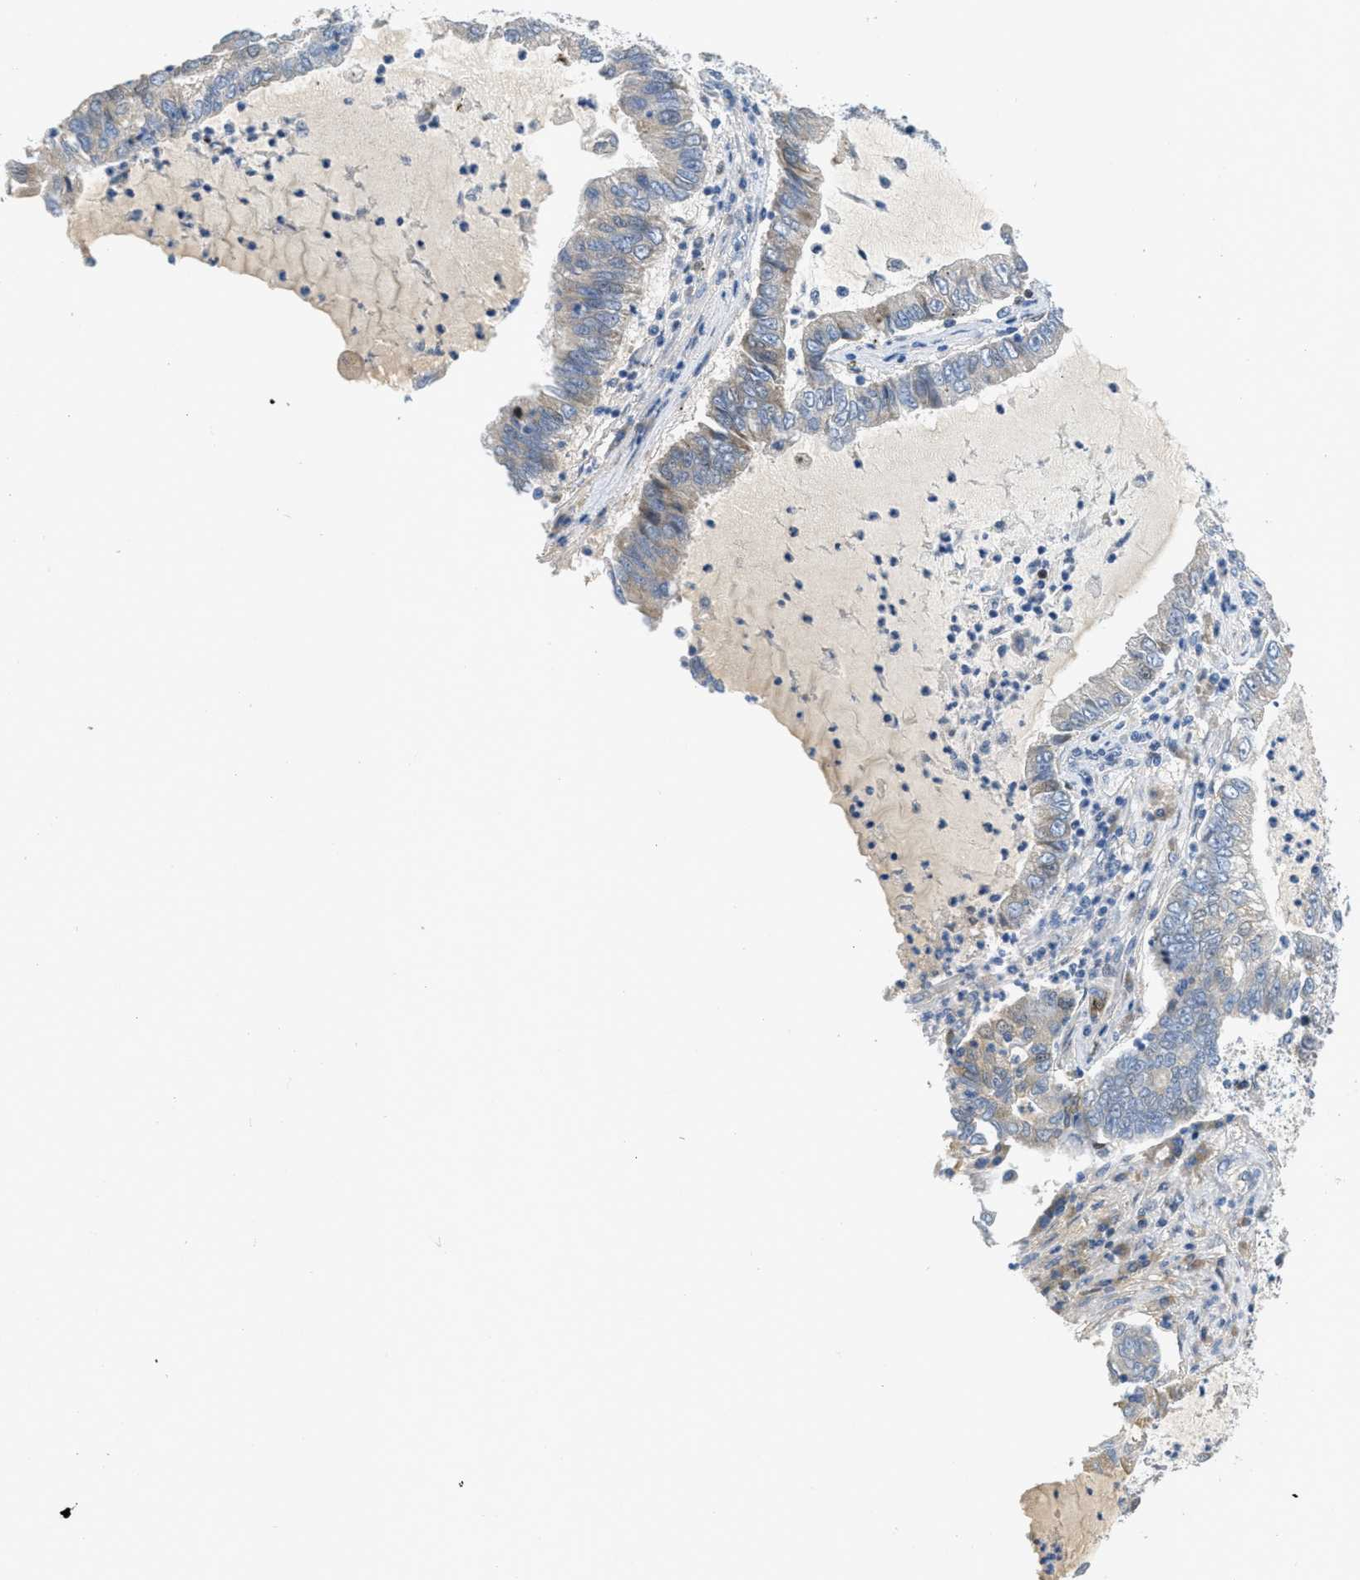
{"staining": {"intensity": "negative", "quantity": "none", "location": "none"}, "tissue": "lung cancer", "cell_type": "Tumor cells", "image_type": "cancer", "snomed": [{"axis": "morphology", "description": "Adenocarcinoma, NOS"}, {"axis": "topography", "description": "Lung"}], "caption": "An IHC micrograph of lung adenocarcinoma is shown. There is no staining in tumor cells of lung adenocarcinoma.", "gene": "ORC6", "patient": {"sex": "female", "age": 51}}